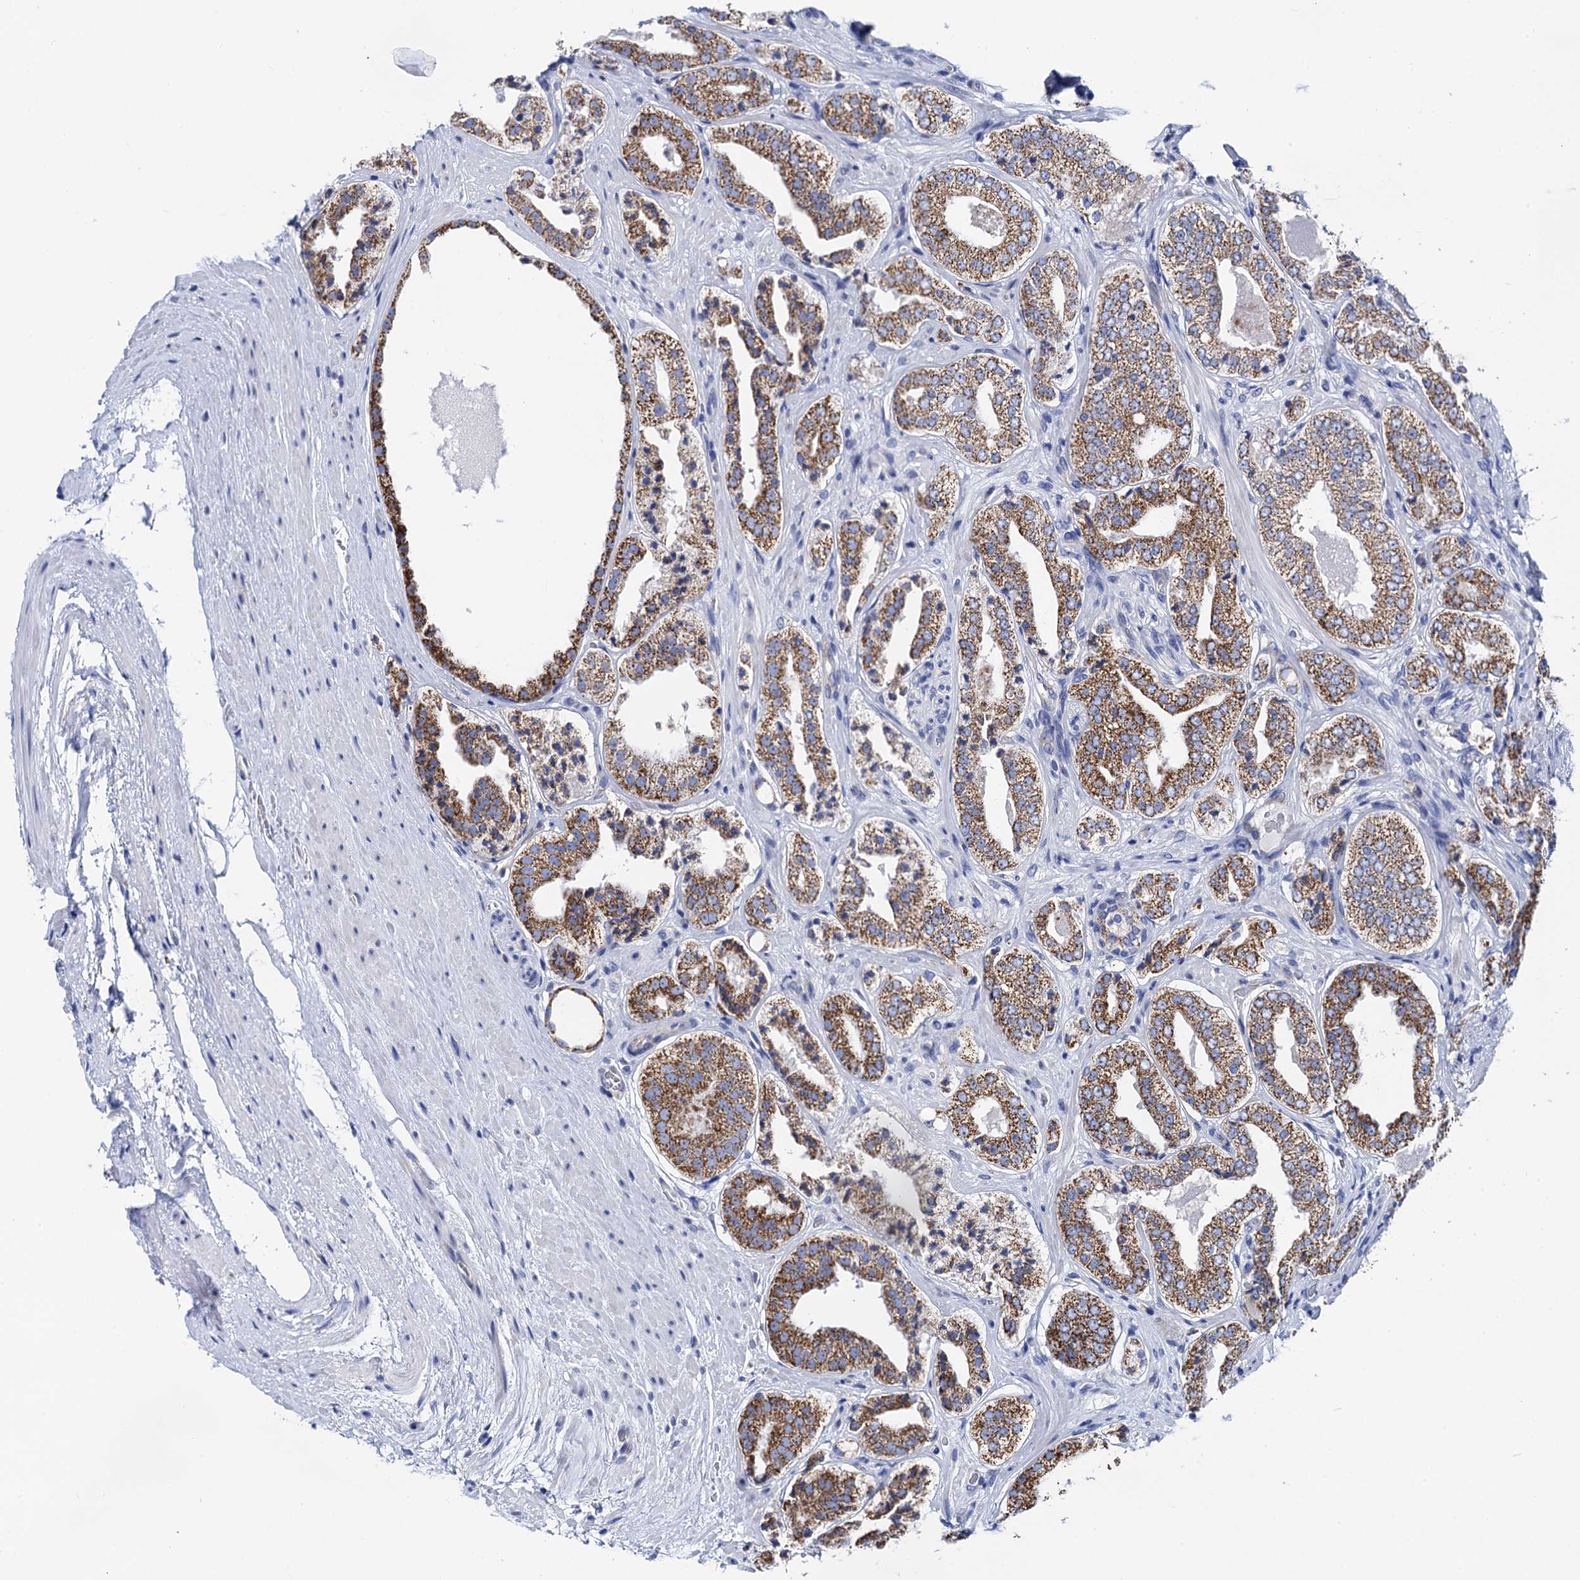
{"staining": {"intensity": "moderate", "quantity": ">75%", "location": "cytoplasmic/membranous"}, "tissue": "prostate cancer", "cell_type": "Tumor cells", "image_type": "cancer", "snomed": [{"axis": "morphology", "description": "Adenocarcinoma, High grade"}, {"axis": "topography", "description": "Prostate"}], "caption": "The immunohistochemical stain highlights moderate cytoplasmic/membranous staining in tumor cells of prostate high-grade adenocarcinoma tissue.", "gene": "ACADSB", "patient": {"sex": "male", "age": 71}}